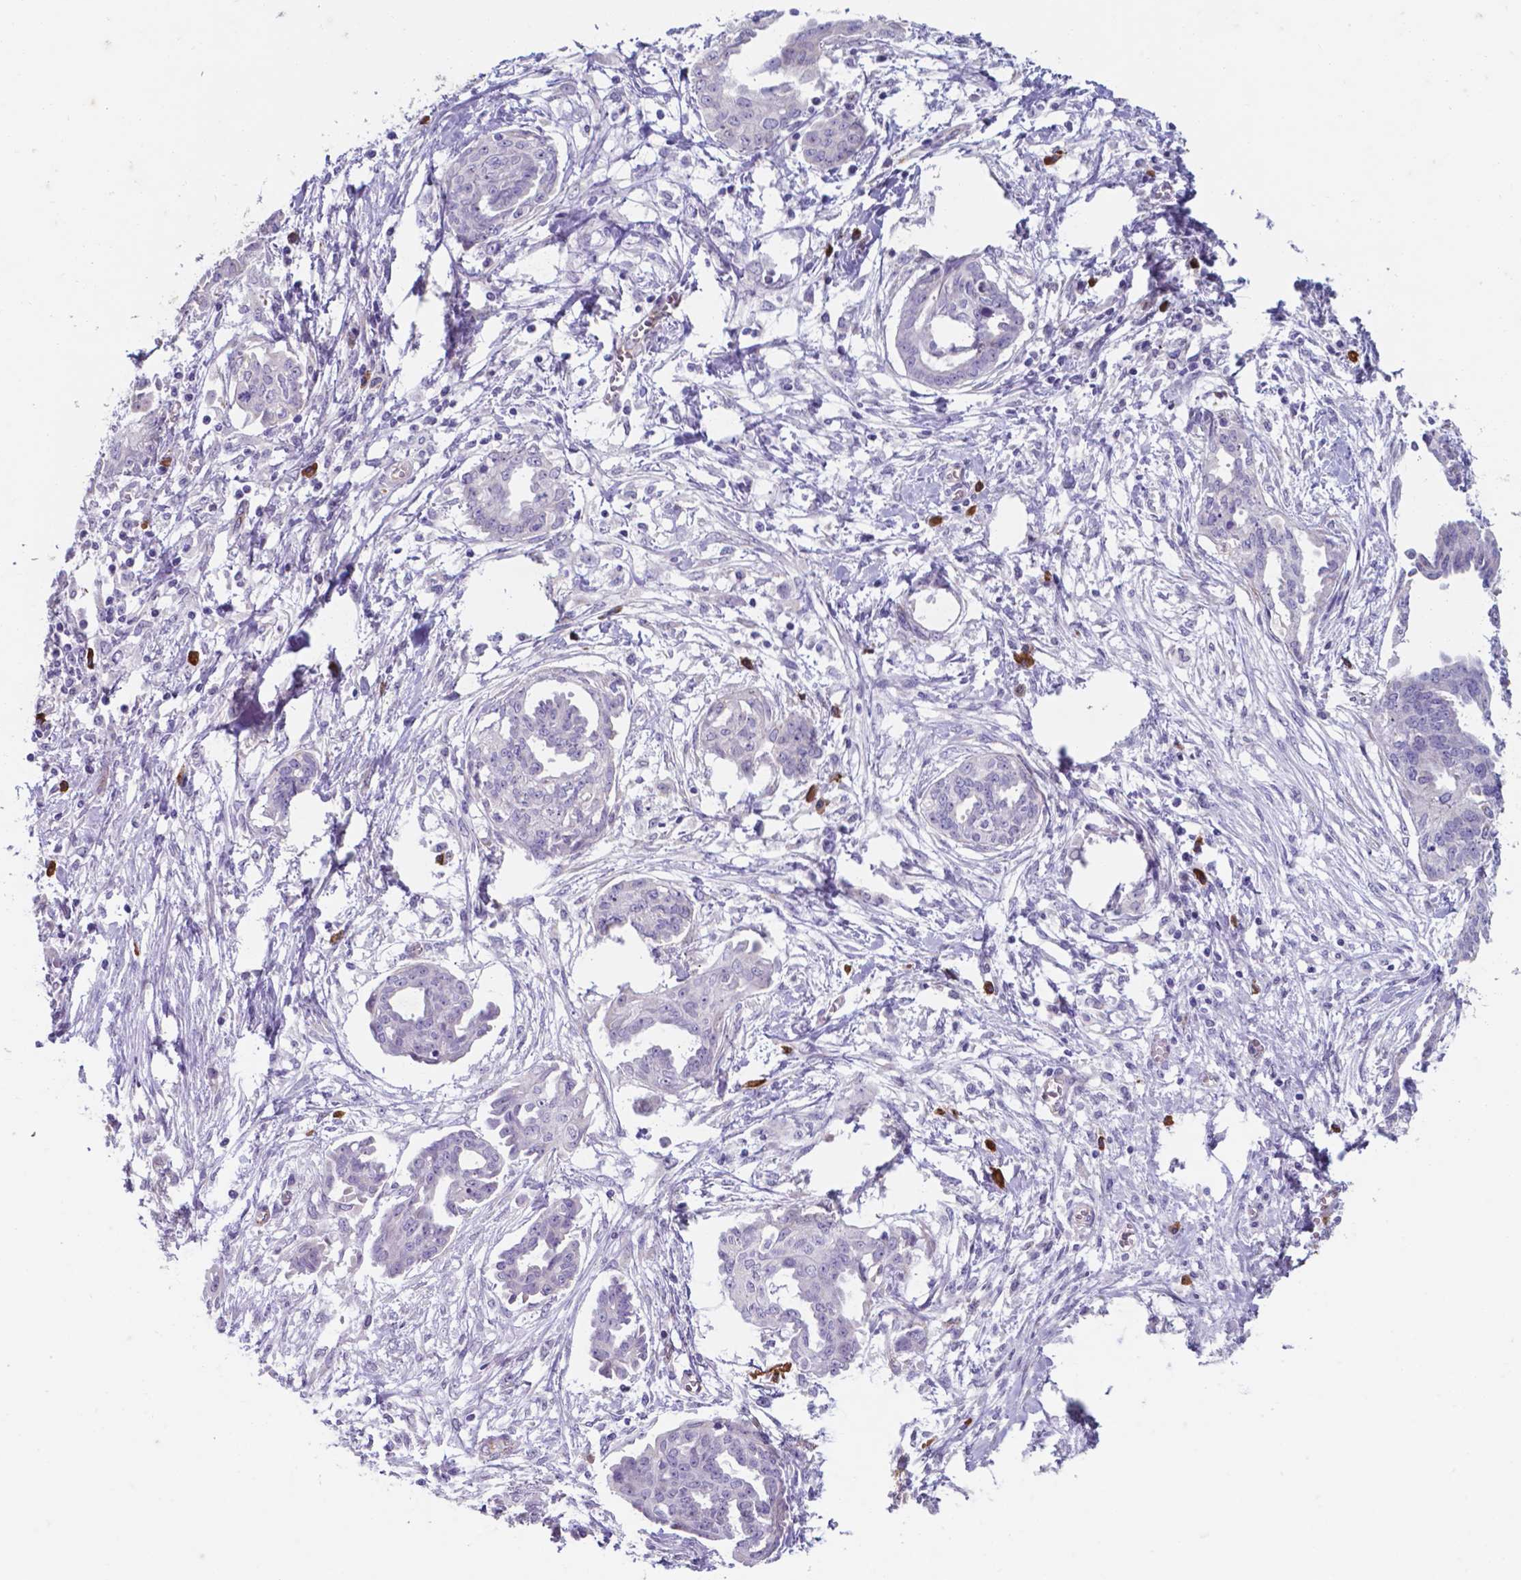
{"staining": {"intensity": "negative", "quantity": "none", "location": "none"}, "tissue": "ovarian cancer", "cell_type": "Tumor cells", "image_type": "cancer", "snomed": [{"axis": "morphology", "description": "Cystadenocarcinoma, serous, NOS"}, {"axis": "topography", "description": "Ovary"}], "caption": "The immunohistochemistry image has no significant expression in tumor cells of ovarian serous cystadenocarcinoma tissue.", "gene": "UBE2J1", "patient": {"sex": "female", "age": 71}}